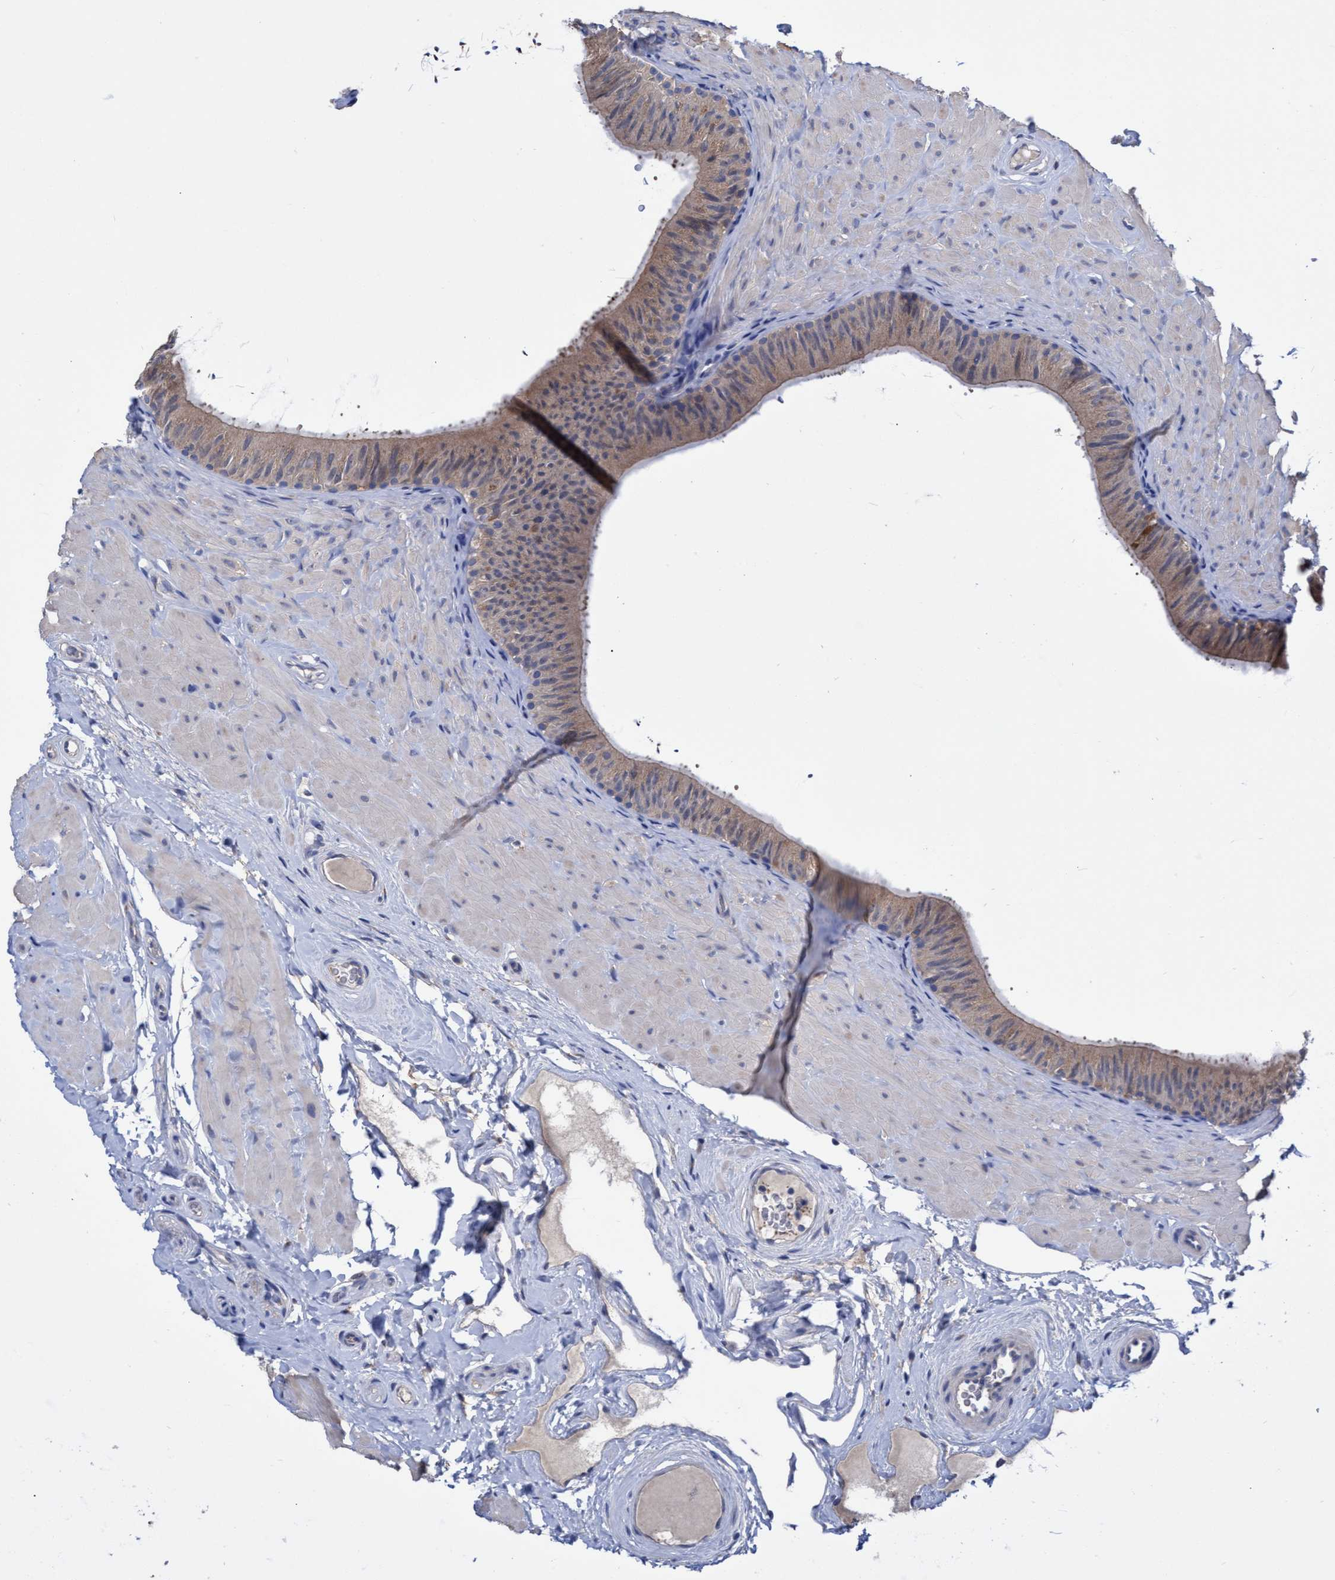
{"staining": {"intensity": "weak", "quantity": ">75%", "location": "cytoplasmic/membranous"}, "tissue": "epididymis", "cell_type": "Glandular cells", "image_type": "normal", "snomed": [{"axis": "morphology", "description": "Normal tissue, NOS"}, {"axis": "topography", "description": "Epididymis"}], "caption": "A micrograph showing weak cytoplasmic/membranous staining in approximately >75% of glandular cells in benign epididymis, as visualized by brown immunohistochemical staining.", "gene": "SVEP1", "patient": {"sex": "male", "age": 34}}